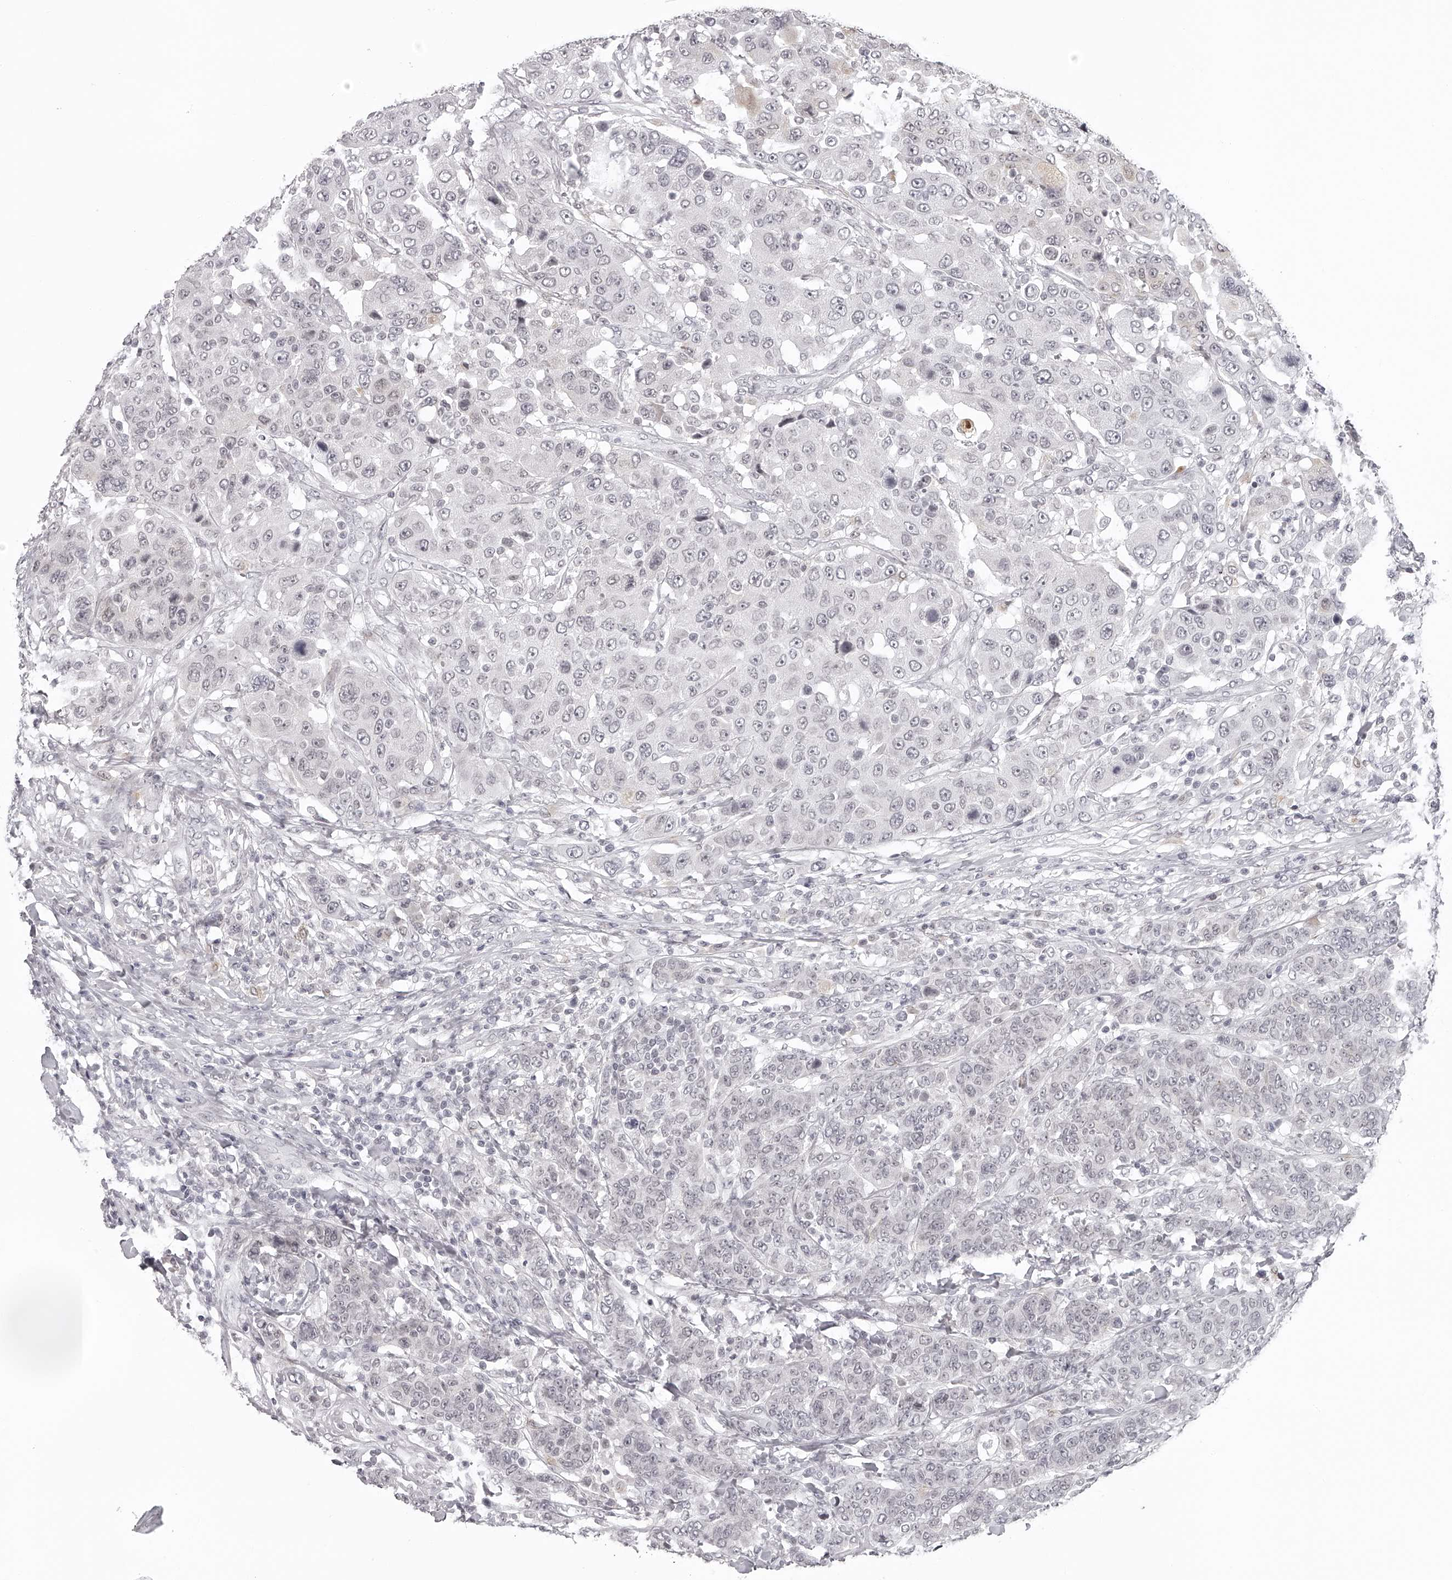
{"staining": {"intensity": "negative", "quantity": "none", "location": "none"}, "tissue": "breast cancer", "cell_type": "Tumor cells", "image_type": "cancer", "snomed": [{"axis": "morphology", "description": "Duct carcinoma"}, {"axis": "topography", "description": "Breast"}], "caption": "DAB (3,3'-diaminobenzidine) immunohistochemical staining of breast cancer displays no significant staining in tumor cells. The staining is performed using DAB (3,3'-diaminobenzidine) brown chromogen with nuclei counter-stained in using hematoxylin.", "gene": "RNF220", "patient": {"sex": "female", "age": 37}}